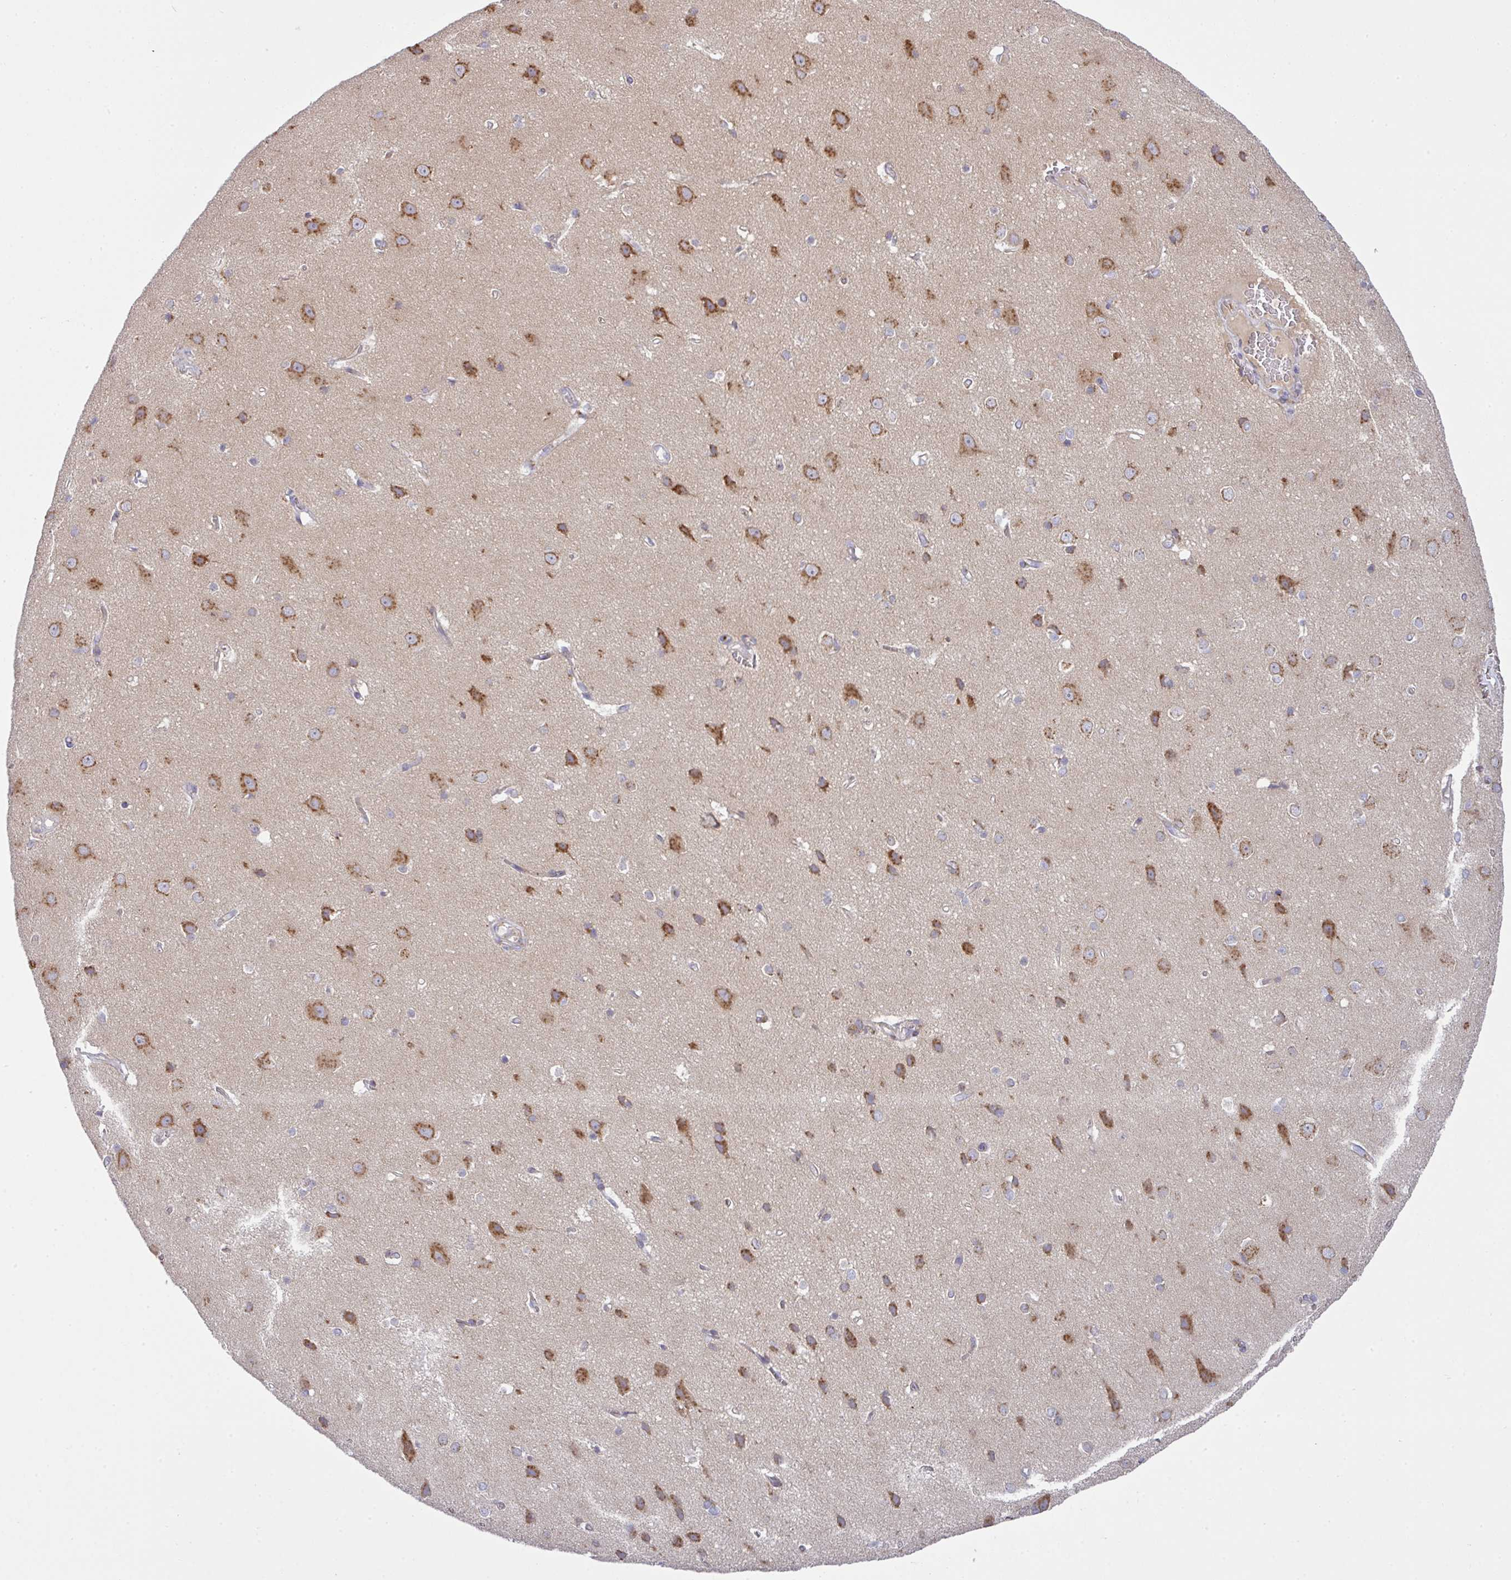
{"staining": {"intensity": "negative", "quantity": "none", "location": "none"}, "tissue": "cerebral cortex", "cell_type": "Endothelial cells", "image_type": "normal", "snomed": [{"axis": "morphology", "description": "Normal tissue, NOS"}, {"axis": "topography", "description": "Cerebral cortex"}], "caption": "IHC photomicrograph of benign cerebral cortex: cerebral cortex stained with DAB (3,3'-diaminobenzidine) demonstrates no significant protein expression in endothelial cells. Nuclei are stained in blue.", "gene": "VTI1A", "patient": {"sex": "male", "age": 37}}